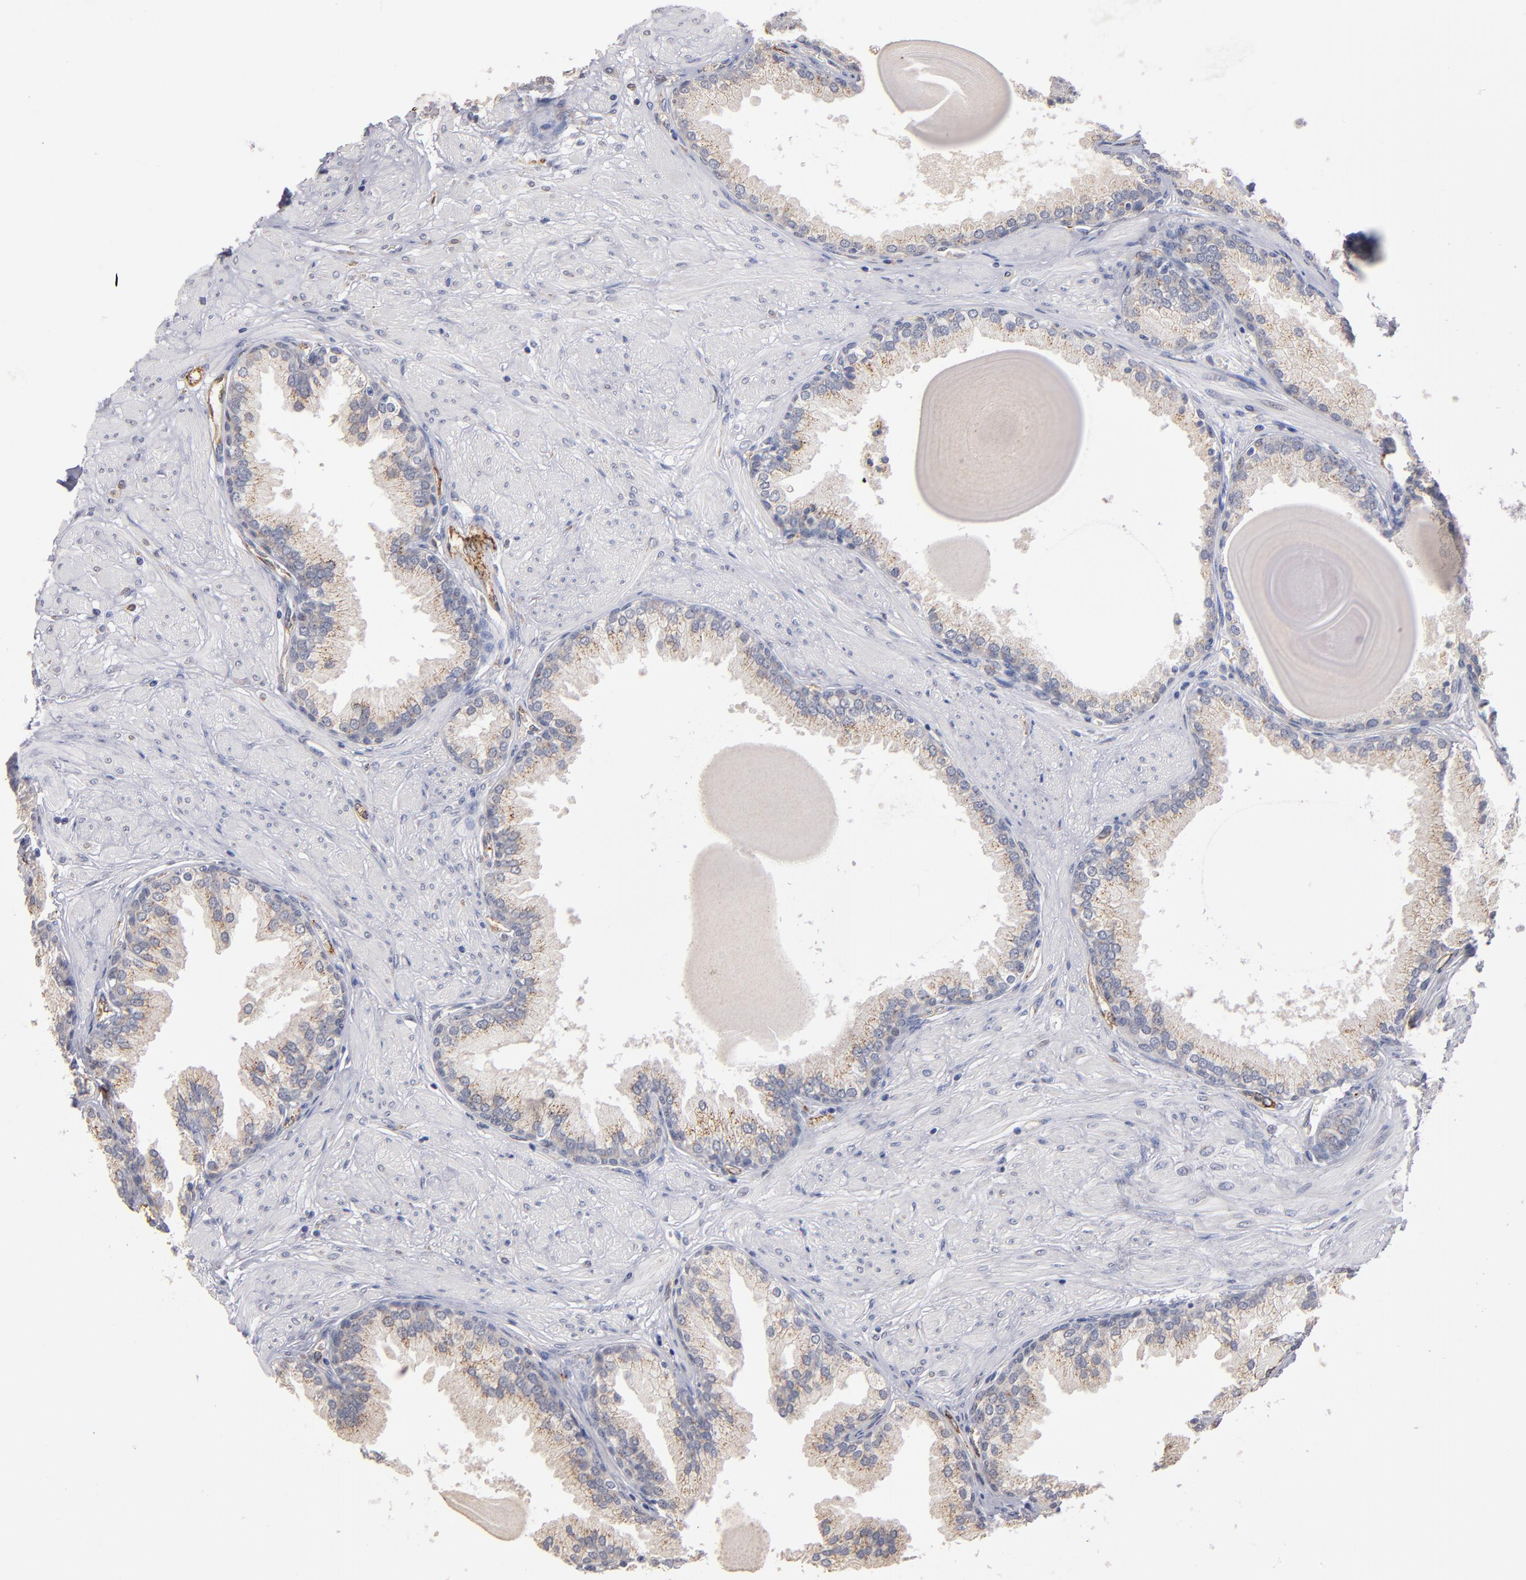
{"staining": {"intensity": "negative", "quantity": "none", "location": "none"}, "tissue": "prostate", "cell_type": "Glandular cells", "image_type": "normal", "snomed": [{"axis": "morphology", "description": "Normal tissue, NOS"}, {"axis": "topography", "description": "Prostate"}], "caption": "IHC of normal prostate exhibits no expression in glandular cells.", "gene": "SELP", "patient": {"sex": "male", "age": 51}}